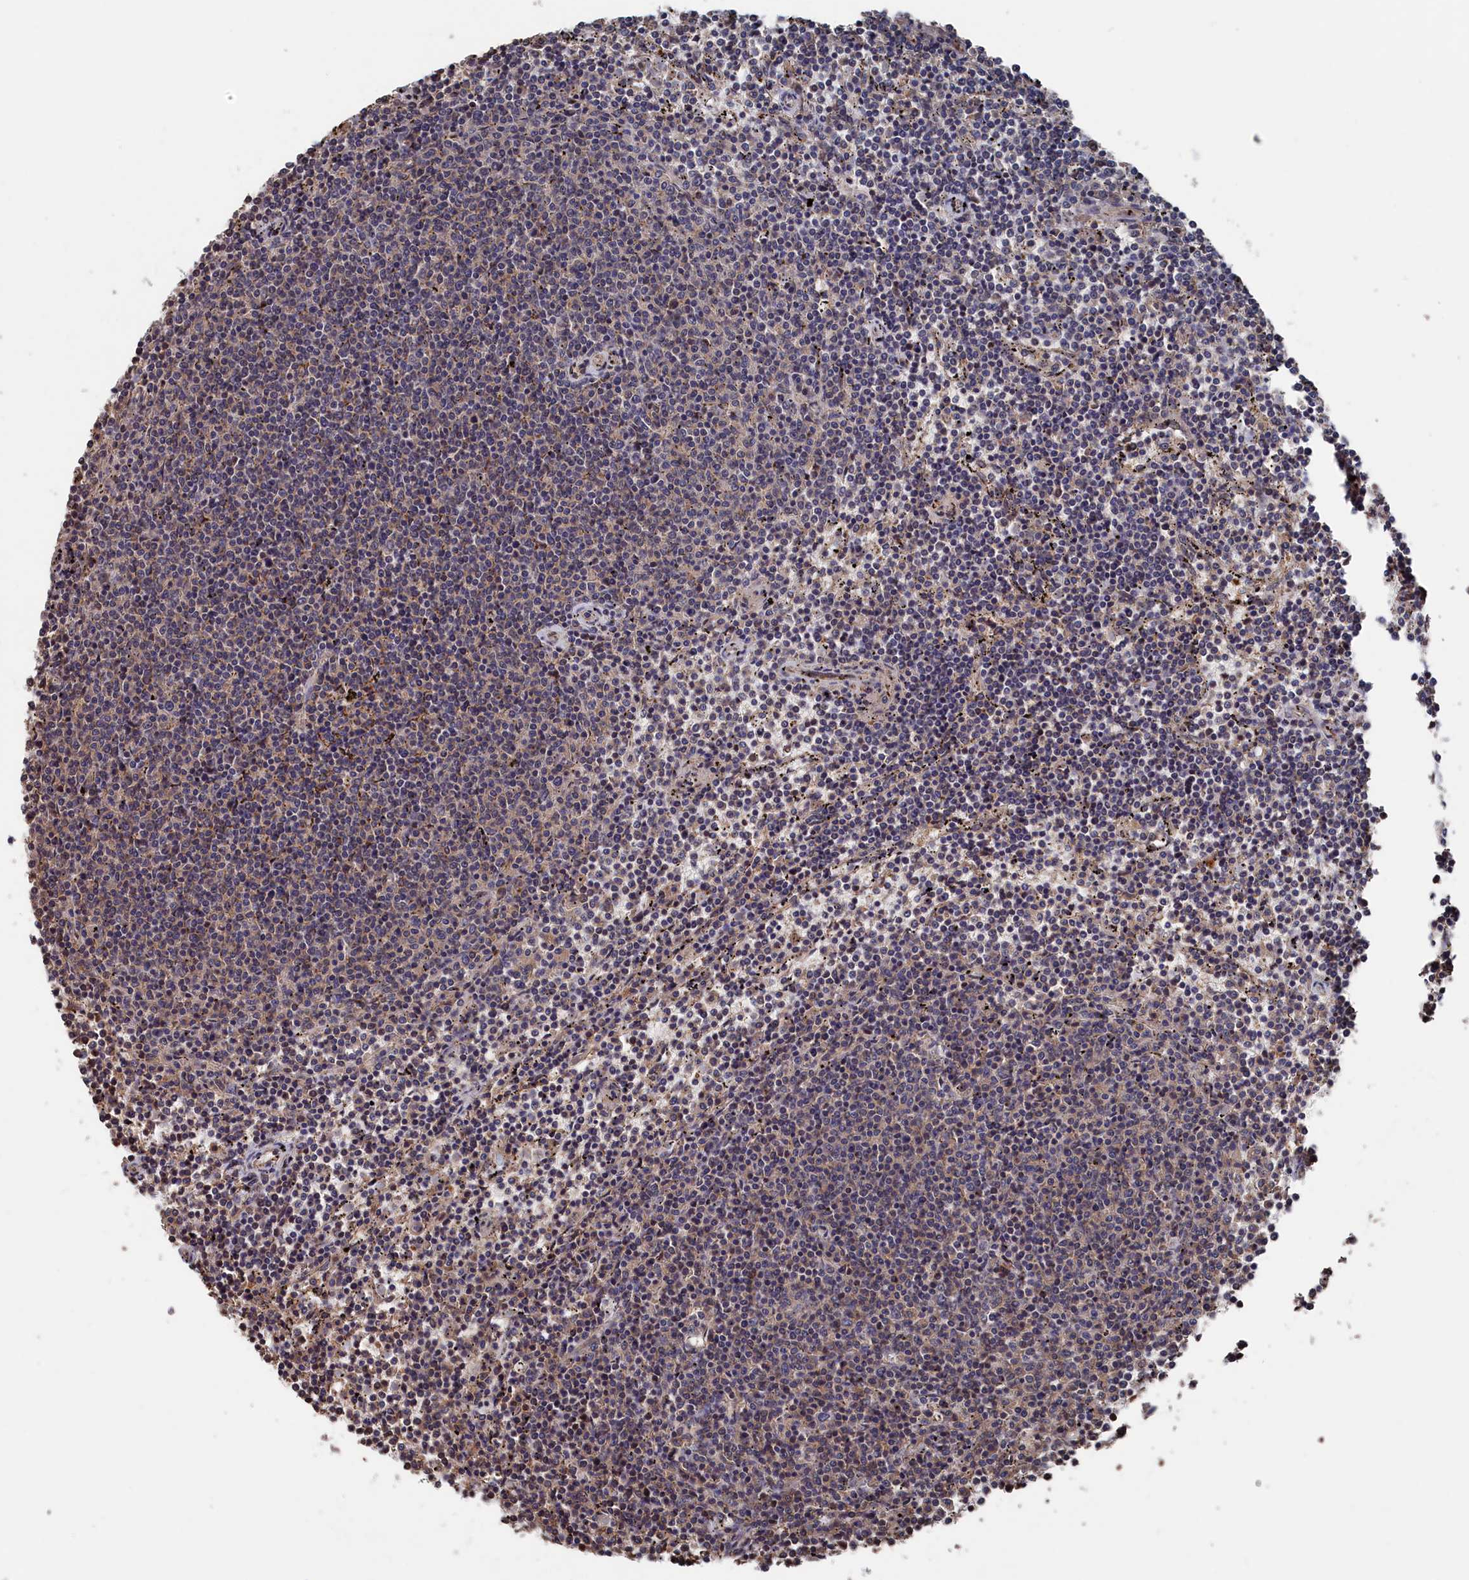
{"staining": {"intensity": "negative", "quantity": "none", "location": "none"}, "tissue": "lymphoma", "cell_type": "Tumor cells", "image_type": "cancer", "snomed": [{"axis": "morphology", "description": "Malignant lymphoma, non-Hodgkin's type, Low grade"}, {"axis": "topography", "description": "Spleen"}], "caption": "Low-grade malignant lymphoma, non-Hodgkin's type stained for a protein using immunohistochemistry displays no staining tumor cells.", "gene": "PDE12", "patient": {"sex": "female", "age": 50}}